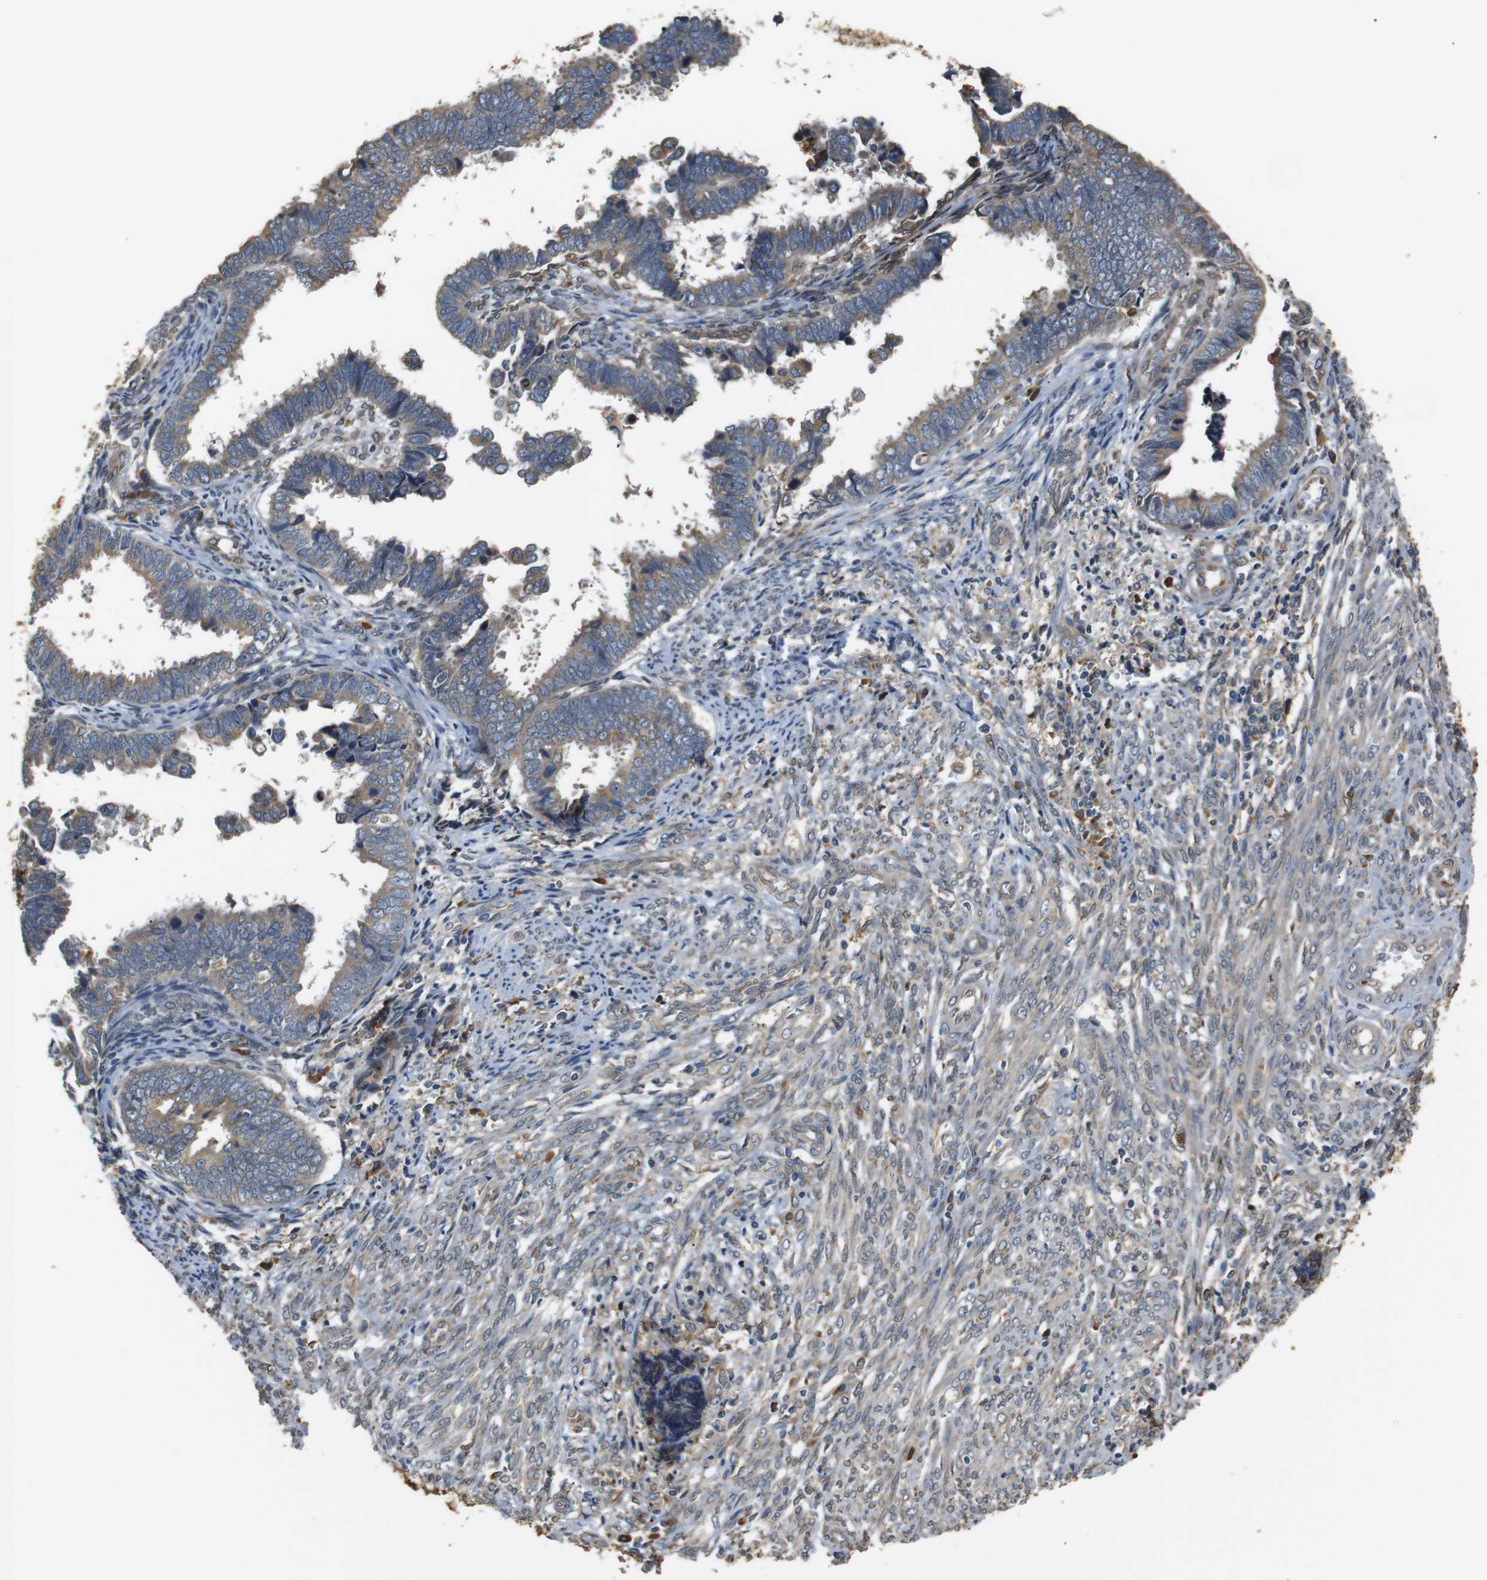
{"staining": {"intensity": "weak", "quantity": ">75%", "location": "cytoplasmic/membranous"}, "tissue": "endometrial cancer", "cell_type": "Tumor cells", "image_type": "cancer", "snomed": [{"axis": "morphology", "description": "Adenocarcinoma, NOS"}, {"axis": "topography", "description": "Endometrium"}], "caption": "Endometrial cancer tissue displays weak cytoplasmic/membranous positivity in about >75% of tumor cells, visualized by immunohistochemistry.", "gene": "TMED2", "patient": {"sex": "female", "age": 75}}